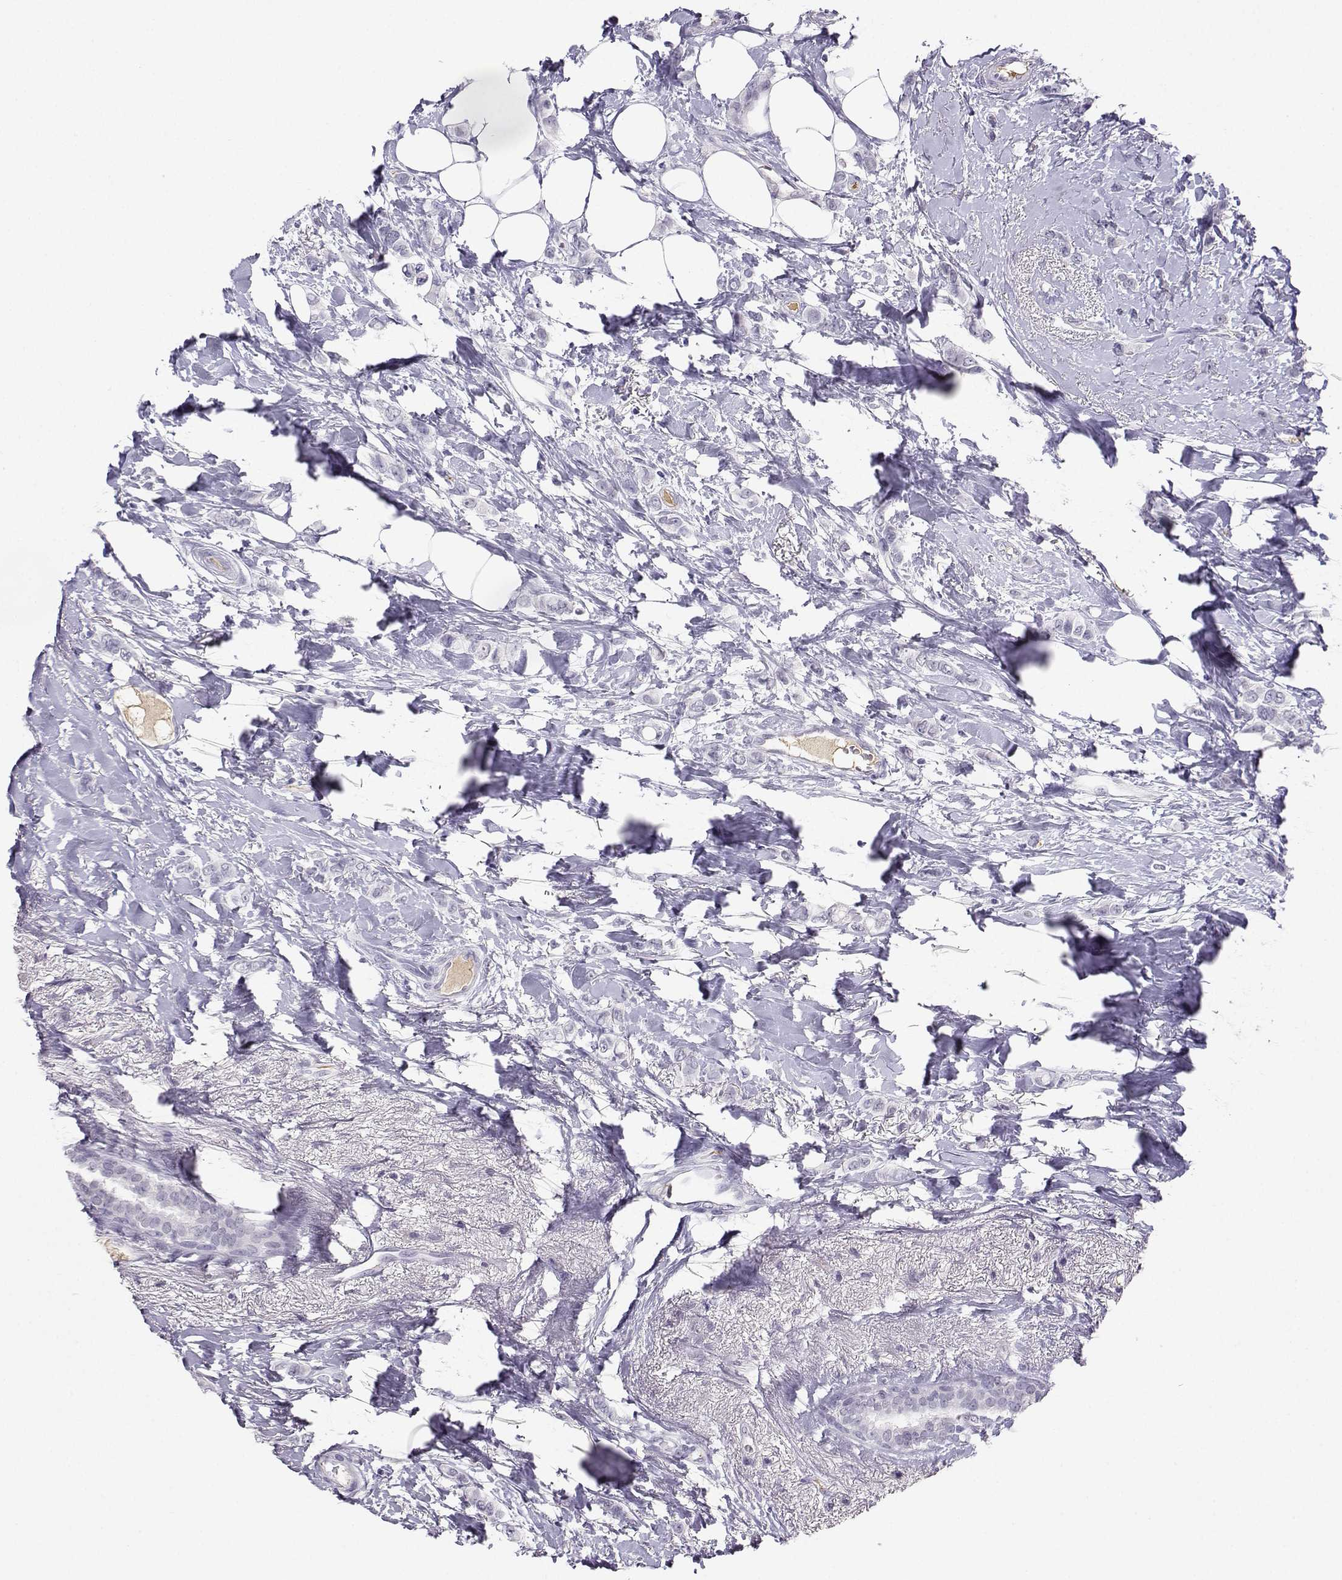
{"staining": {"intensity": "negative", "quantity": "none", "location": "none"}, "tissue": "breast cancer", "cell_type": "Tumor cells", "image_type": "cancer", "snomed": [{"axis": "morphology", "description": "Lobular carcinoma"}, {"axis": "topography", "description": "Breast"}], "caption": "Tumor cells are negative for protein expression in human breast cancer (lobular carcinoma). Nuclei are stained in blue.", "gene": "LHX1", "patient": {"sex": "female", "age": 66}}